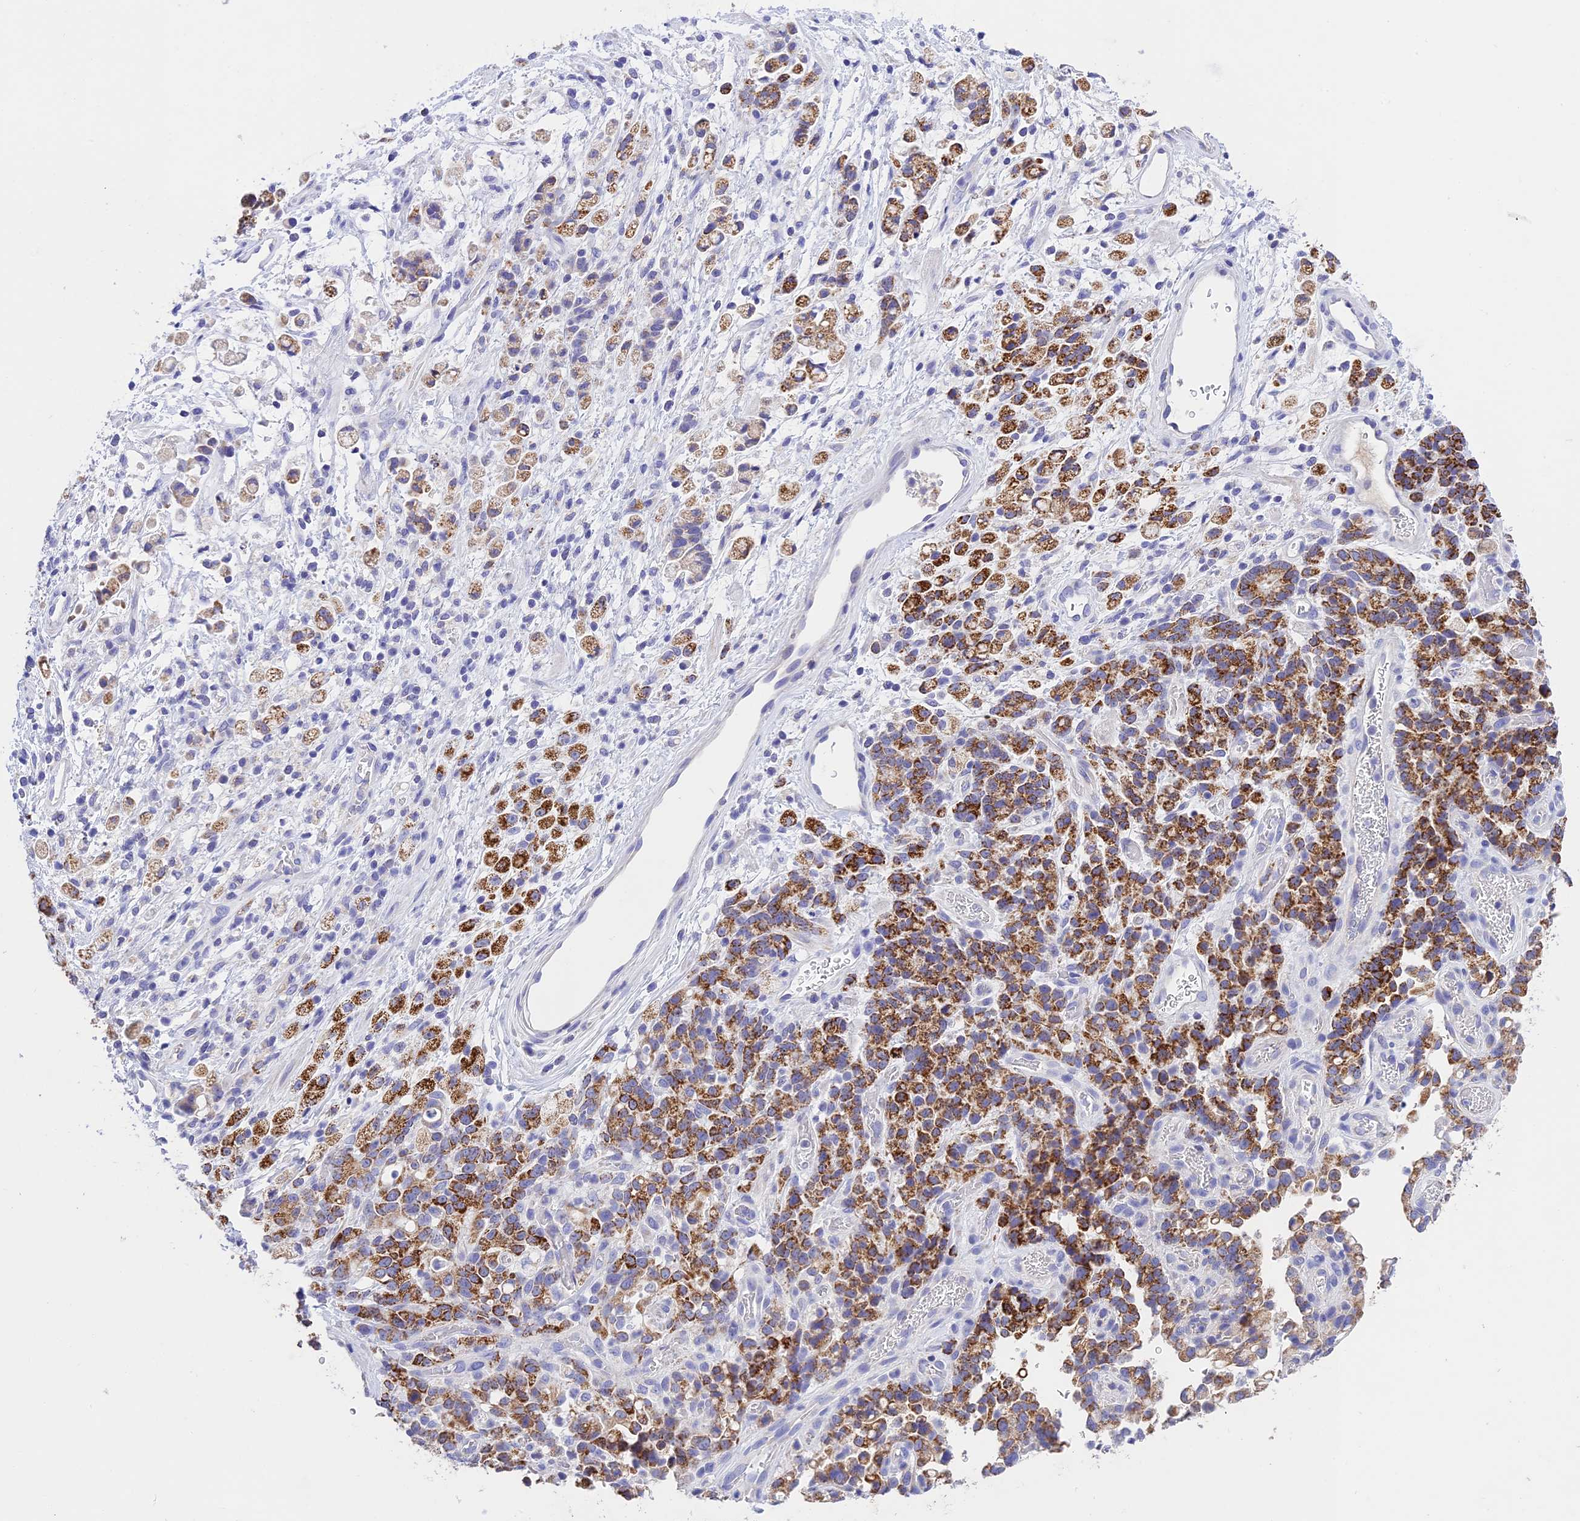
{"staining": {"intensity": "strong", "quantity": ">75%", "location": "cytoplasmic/membranous"}, "tissue": "stomach cancer", "cell_type": "Tumor cells", "image_type": "cancer", "snomed": [{"axis": "morphology", "description": "Adenocarcinoma, NOS"}, {"axis": "topography", "description": "Stomach"}], "caption": "Tumor cells demonstrate high levels of strong cytoplasmic/membranous expression in approximately >75% of cells in adenocarcinoma (stomach). The staining was performed using DAB (3,3'-diaminobenzidine), with brown indicating positive protein expression. Nuclei are stained blue with hematoxylin.", "gene": "MS4A5", "patient": {"sex": "female", "age": 60}}